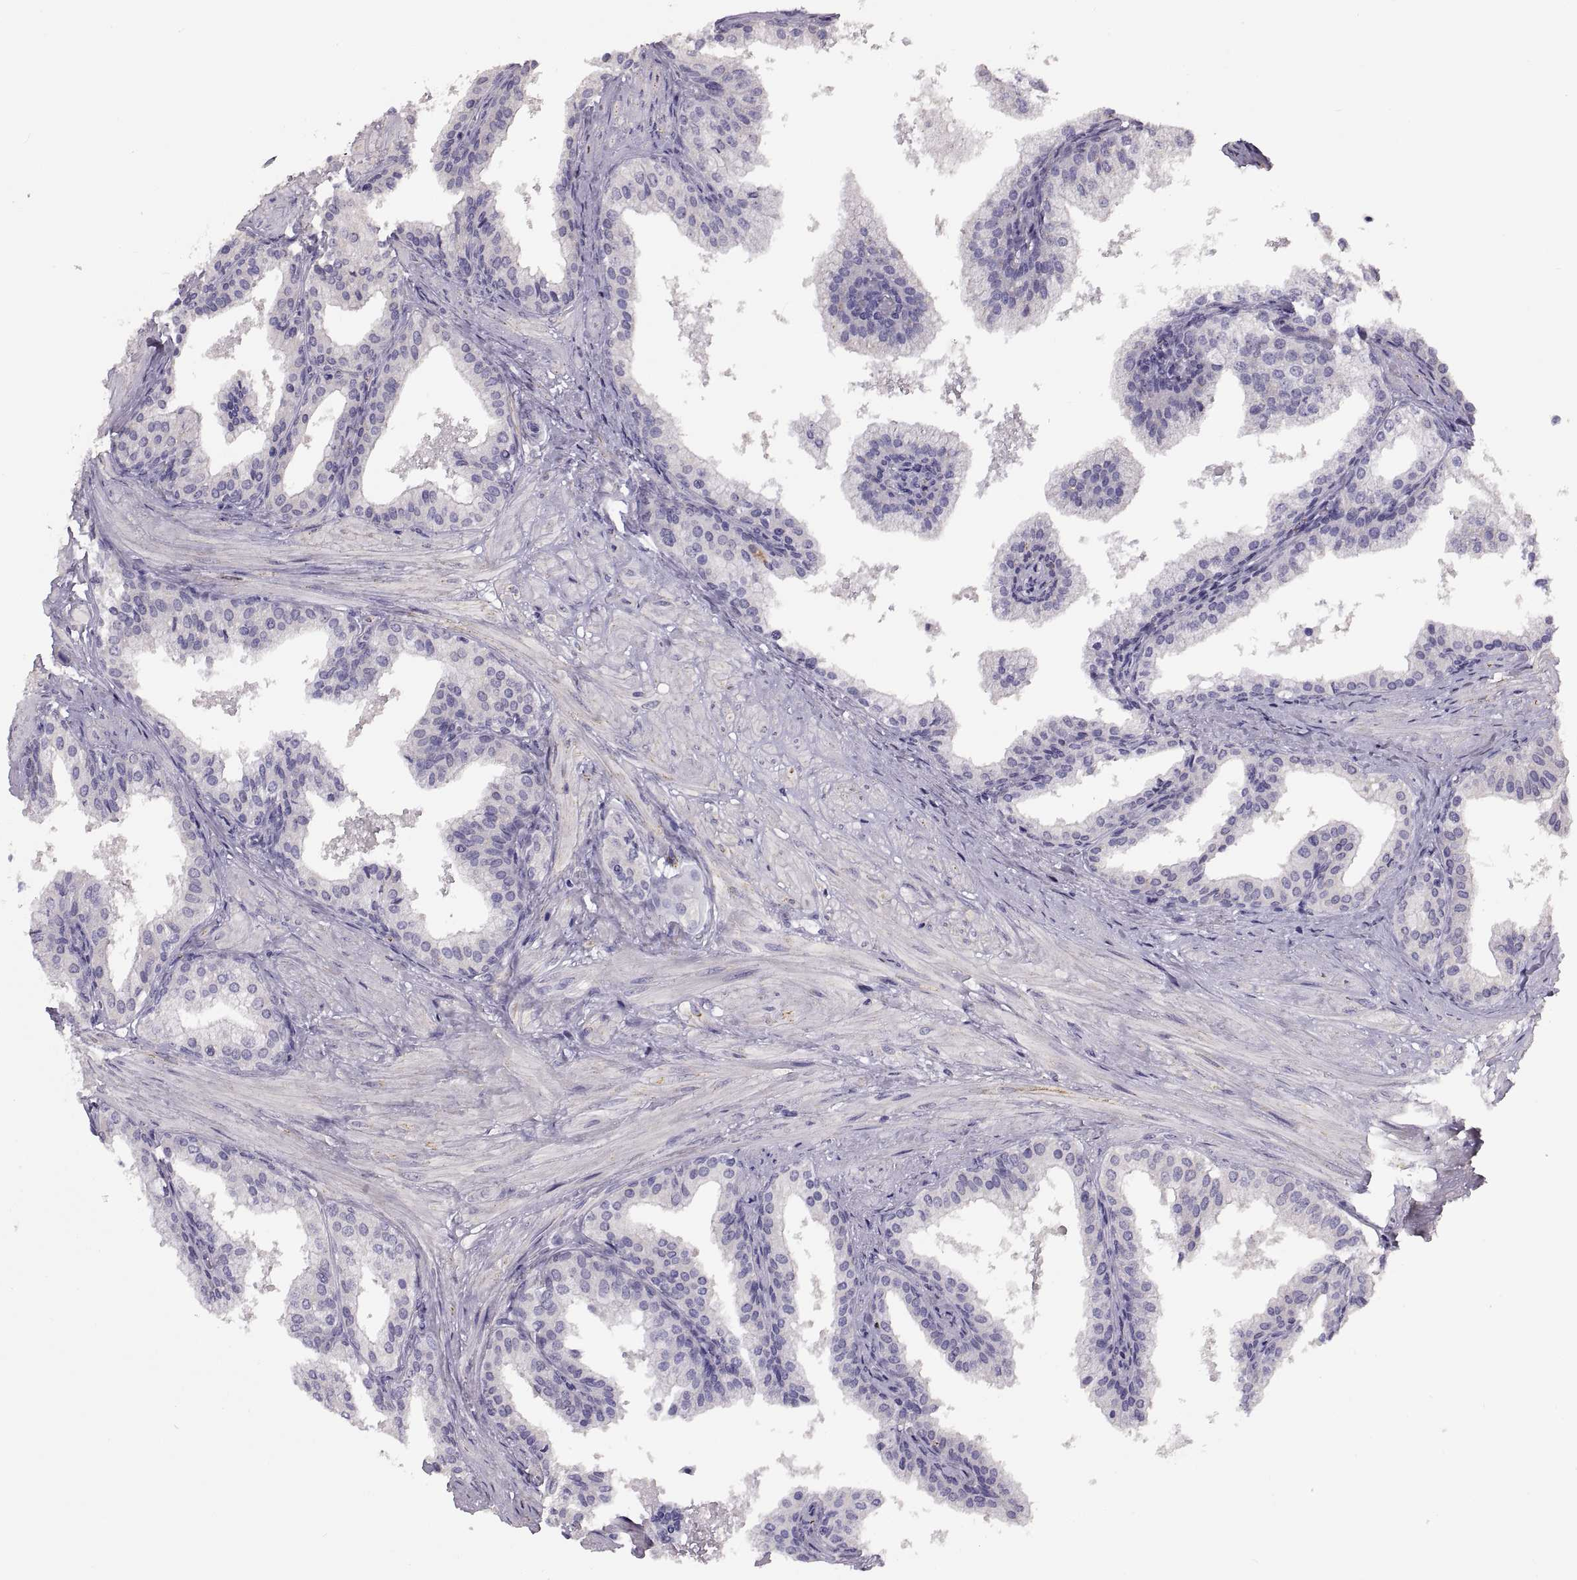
{"staining": {"intensity": "negative", "quantity": "none", "location": "none"}, "tissue": "prostate cancer", "cell_type": "Tumor cells", "image_type": "cancer", "snomed": [{"axis": "morphology", "description": "Adenocarcinoma, Low grade"}, {"axis": "topography", "description": "Prostate"}], "caption": "Tumor cells show no significant protein positivity in prostate cancer.", "gene": "MAGEB18", "patient": {"sex": "male", "age": 56}}